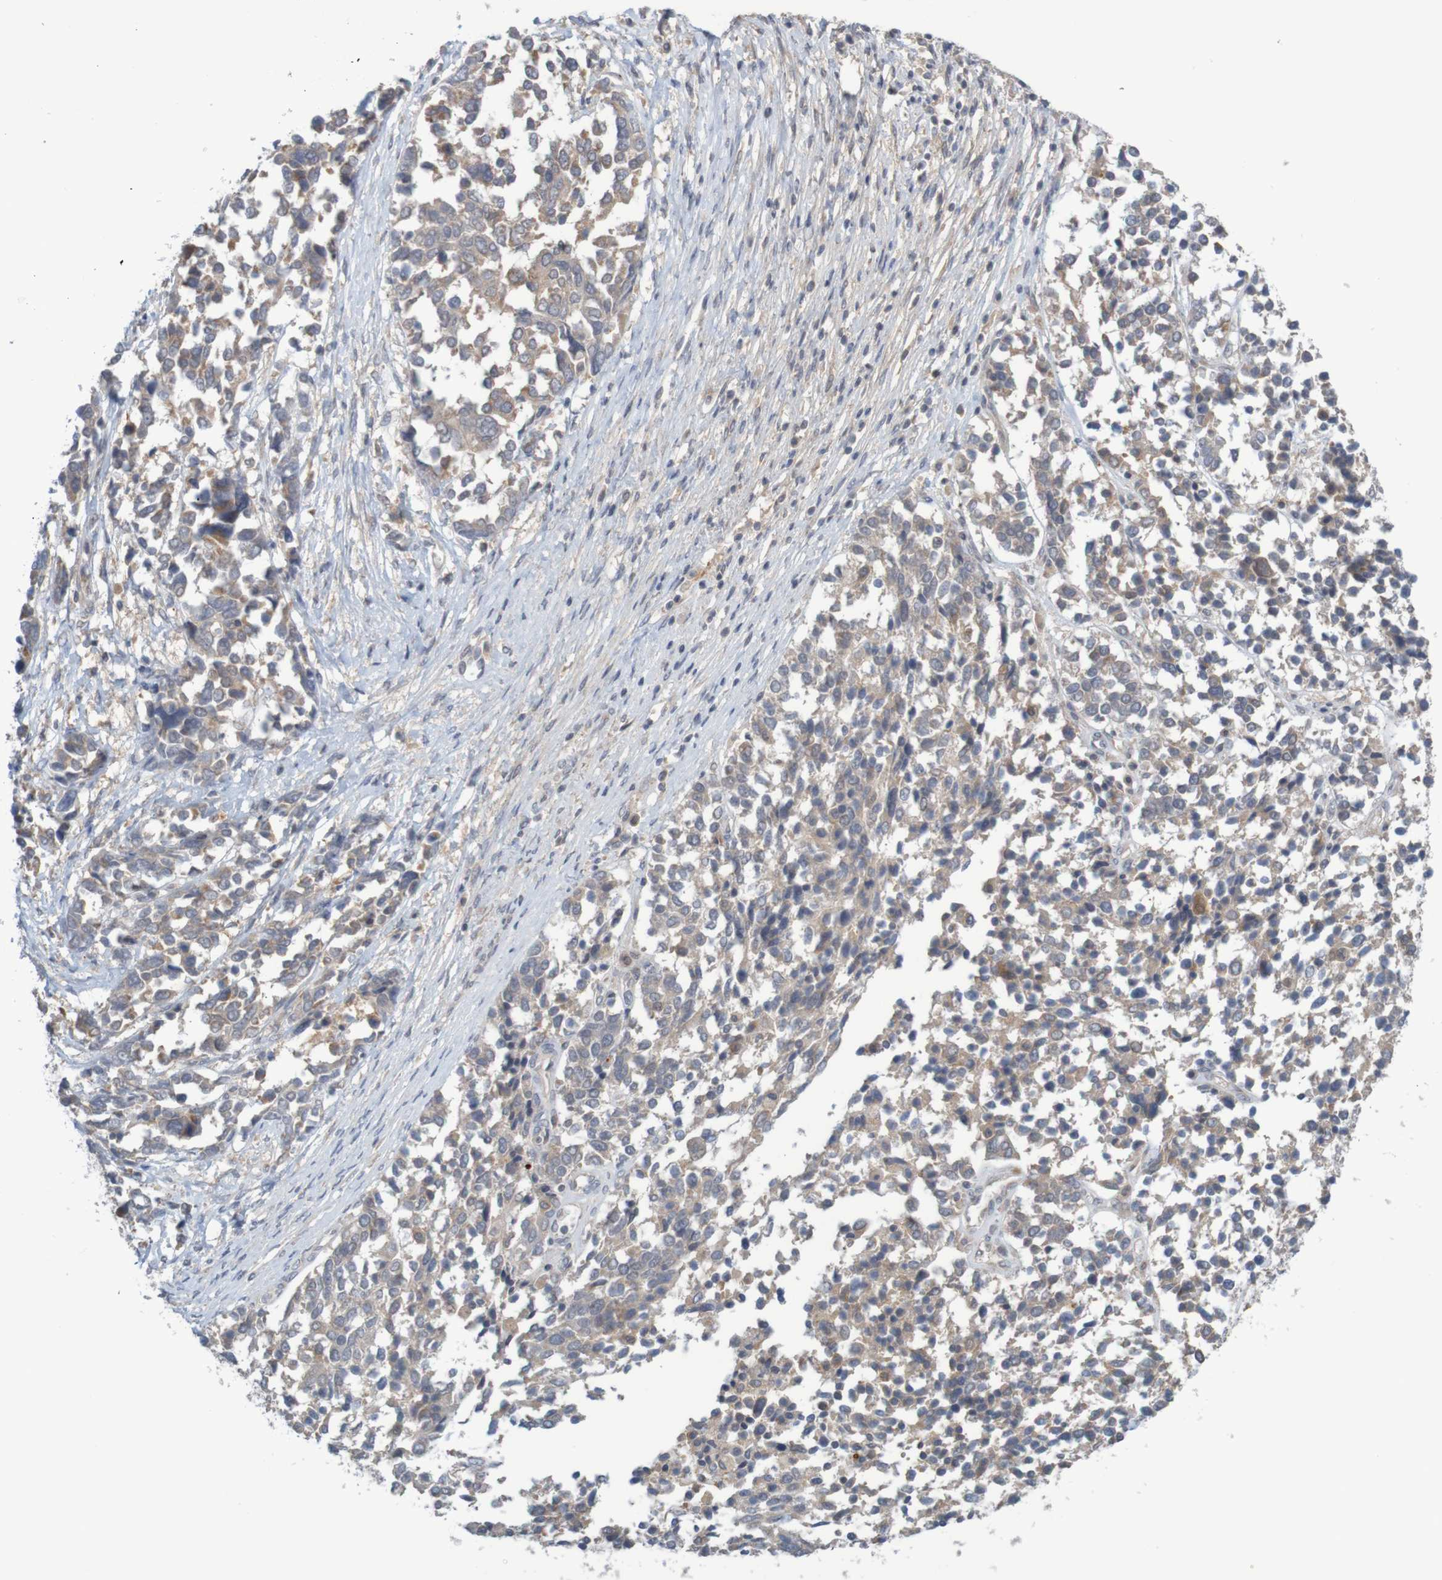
{"staining": {"intensity": "weak", "quantity": ">75%", "location": "cytoplasmic/membranous"}, "tissue": "ovarian cancer", "cell_type": "Tumor cells", "image_type": "cancer", "snomed": [{"axis": "morphology", "description": "Cystadenocarcinoma, serous, NOS"}, {"axis": "topography", "description": "Ovary"}], "caption": "Ovarian cancer stained for a protein reveals weak cytoplasmic/membranous positivity in tumor cells. (brown staining indicates protein expression, while blue staining denotes nuclei).", "gene": "ANKK1", "patient": {"sex": "female", "age": 44}}